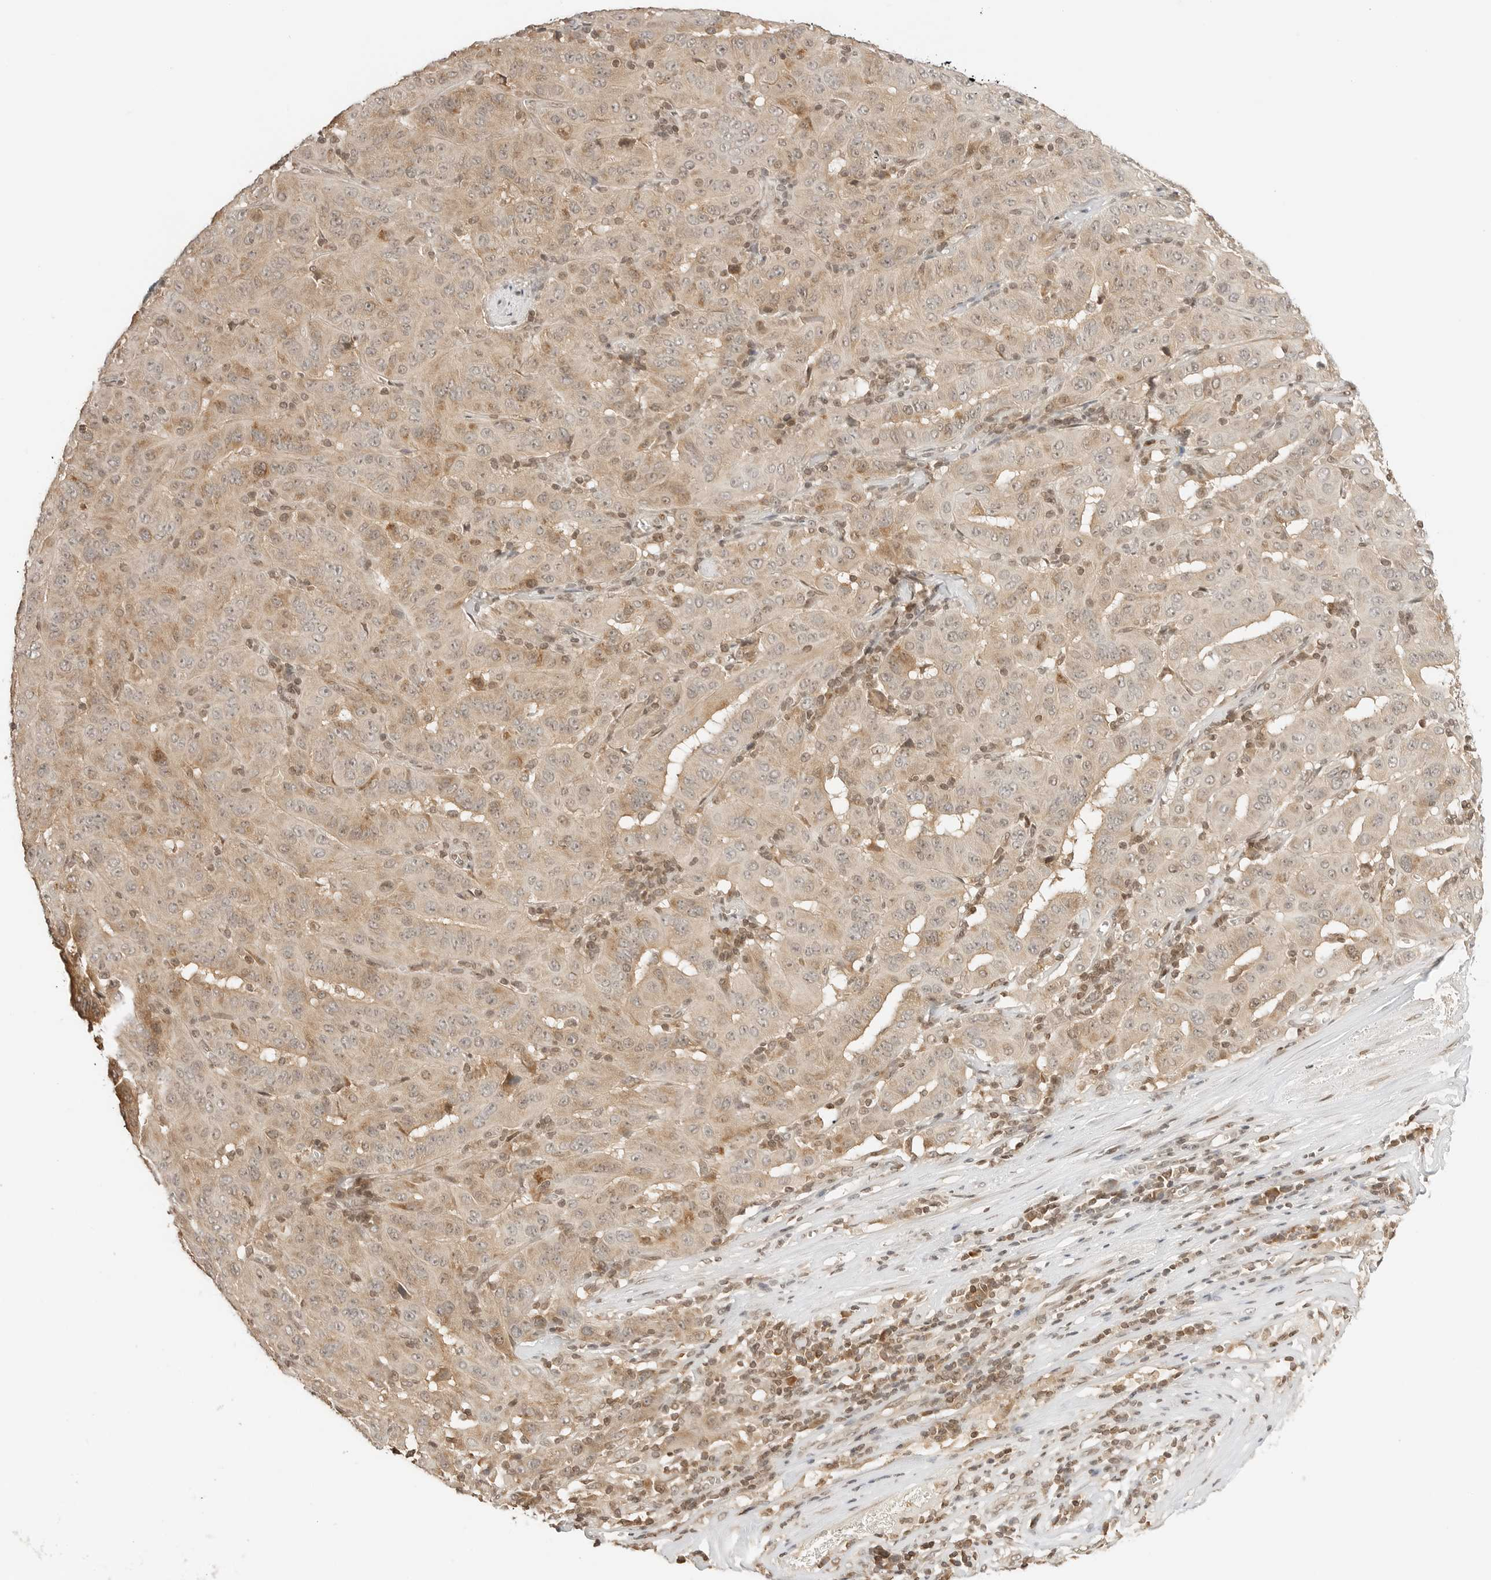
{"staining": {"intensity": "weak", "quantity": ">75%", "location": "cytoplasmic/membranous"}, "tissue": "pancreatic cancer", "cell_type": "Tumor cells", "image_type": "cancer", "snomed": [{"axis": "morphology", "description": "Adenocarcinoma, NOS"}, {"axis": "topography", "description": "Pancreas"}], "caption": "High-magnification brightfield microscopy of adenocarcinoma (pancreatic) stained with DAB (3,3'-diaminobenzidine) (brown) and counterstained with hematoxylin (blue). tumor cells exhibit weak cytoplasmic/membranous expression is present in approximately>75% of cells.", "gene": "POLH", "patient": {"sex": "male", "age": 63}}